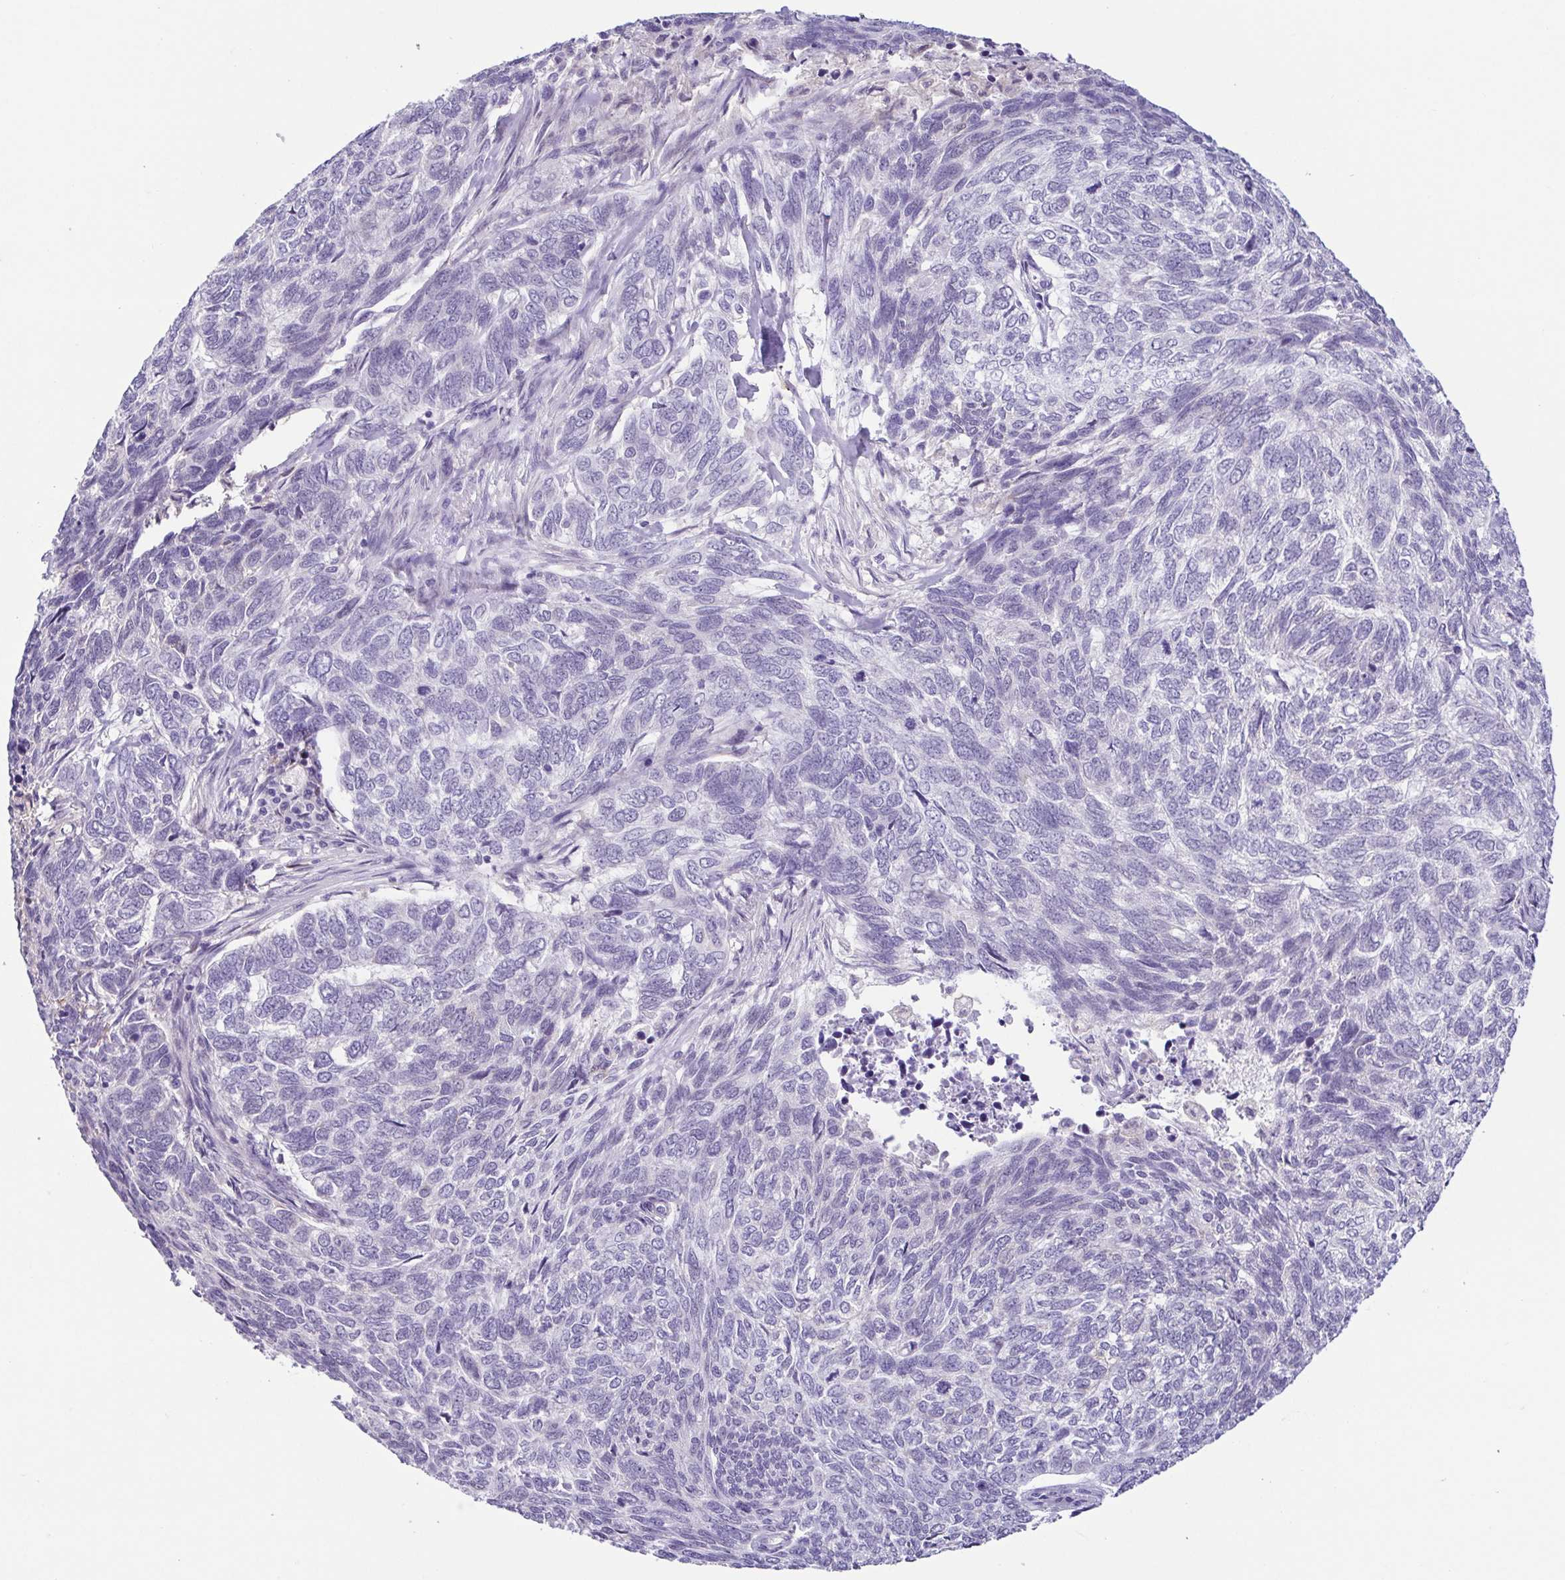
{"staining": {"intensity": "negative", "quantity": "none", "location": "none"}, "tissue": "skin cancer", "cell_type": "Tumor cells", "image_type": "cancer", "snomed": [{"axis": "morphology", "description": "Basal cell carcinoma"}, {"axis": "topography", "description": "Skin"}], "caption": "Basal cell carcinoma (skin) was stained to show a protein in brown. There is no significant positivity in tumor cells.", "gene": "TERT", "patient": {"sex": "female", "age": 65}}